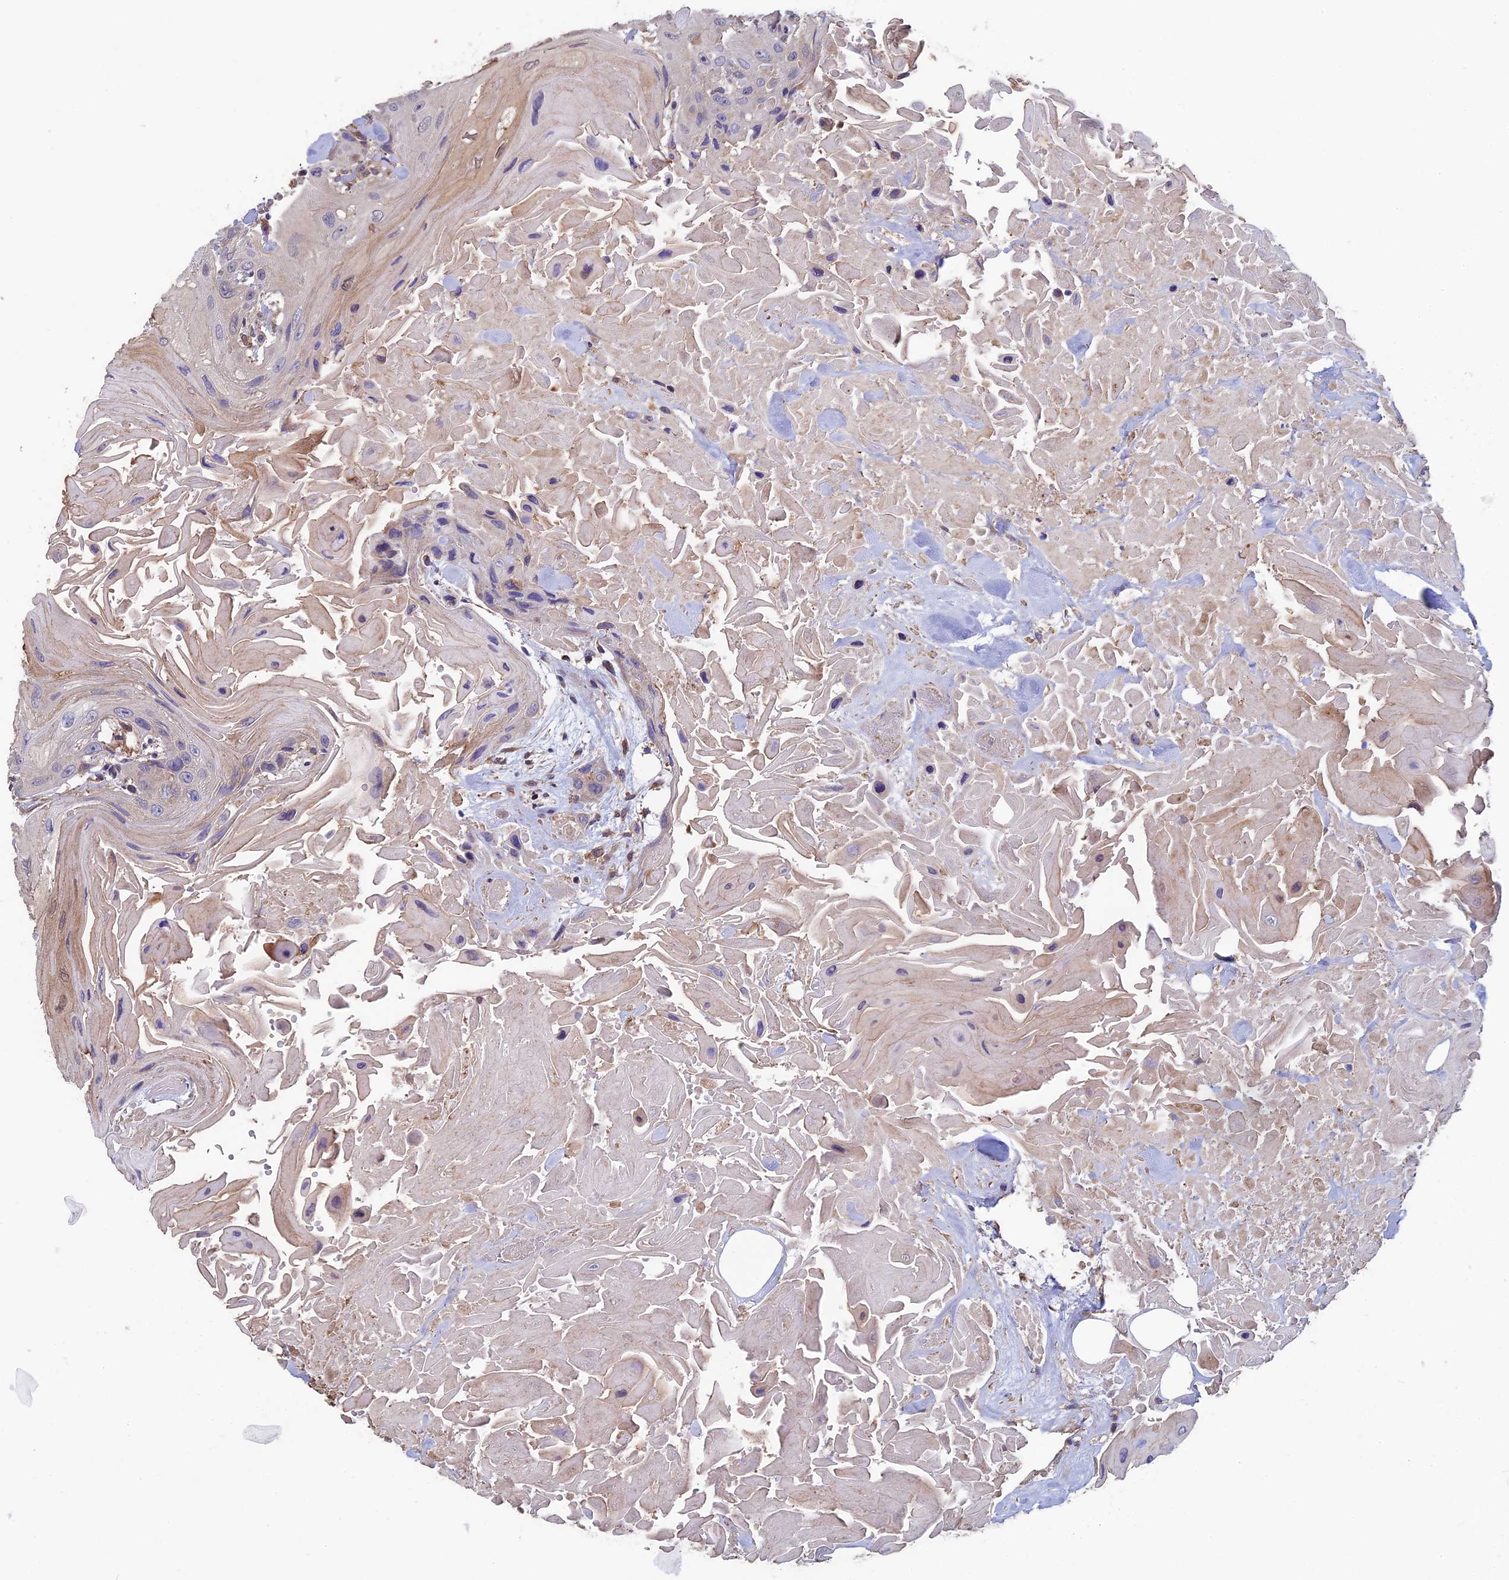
{"staining": {"intensity": "negative", "quantity": "none", "location": "none"}, "tissue": "head and neck cancer", "cell_type": "Tumor cells", "image_type": "cancer", "snomed": [{"axis": "morphology", "description": "Squamous cell carcinoma, NOS"}, {"axis": "topography", "description": "Head-Neck"}], "caption": "Head and neck cancer (squamous cell carcinoma) was stained to show a protein in brown. There is no significant positivity in tumor cells. (Stains: DAB IHC with hematoxylin counter stain, Microscopy: brightfield microscopy at high magnification).", "gene": "LCMT1", "patient": {"sex": "male", "age": 81}}